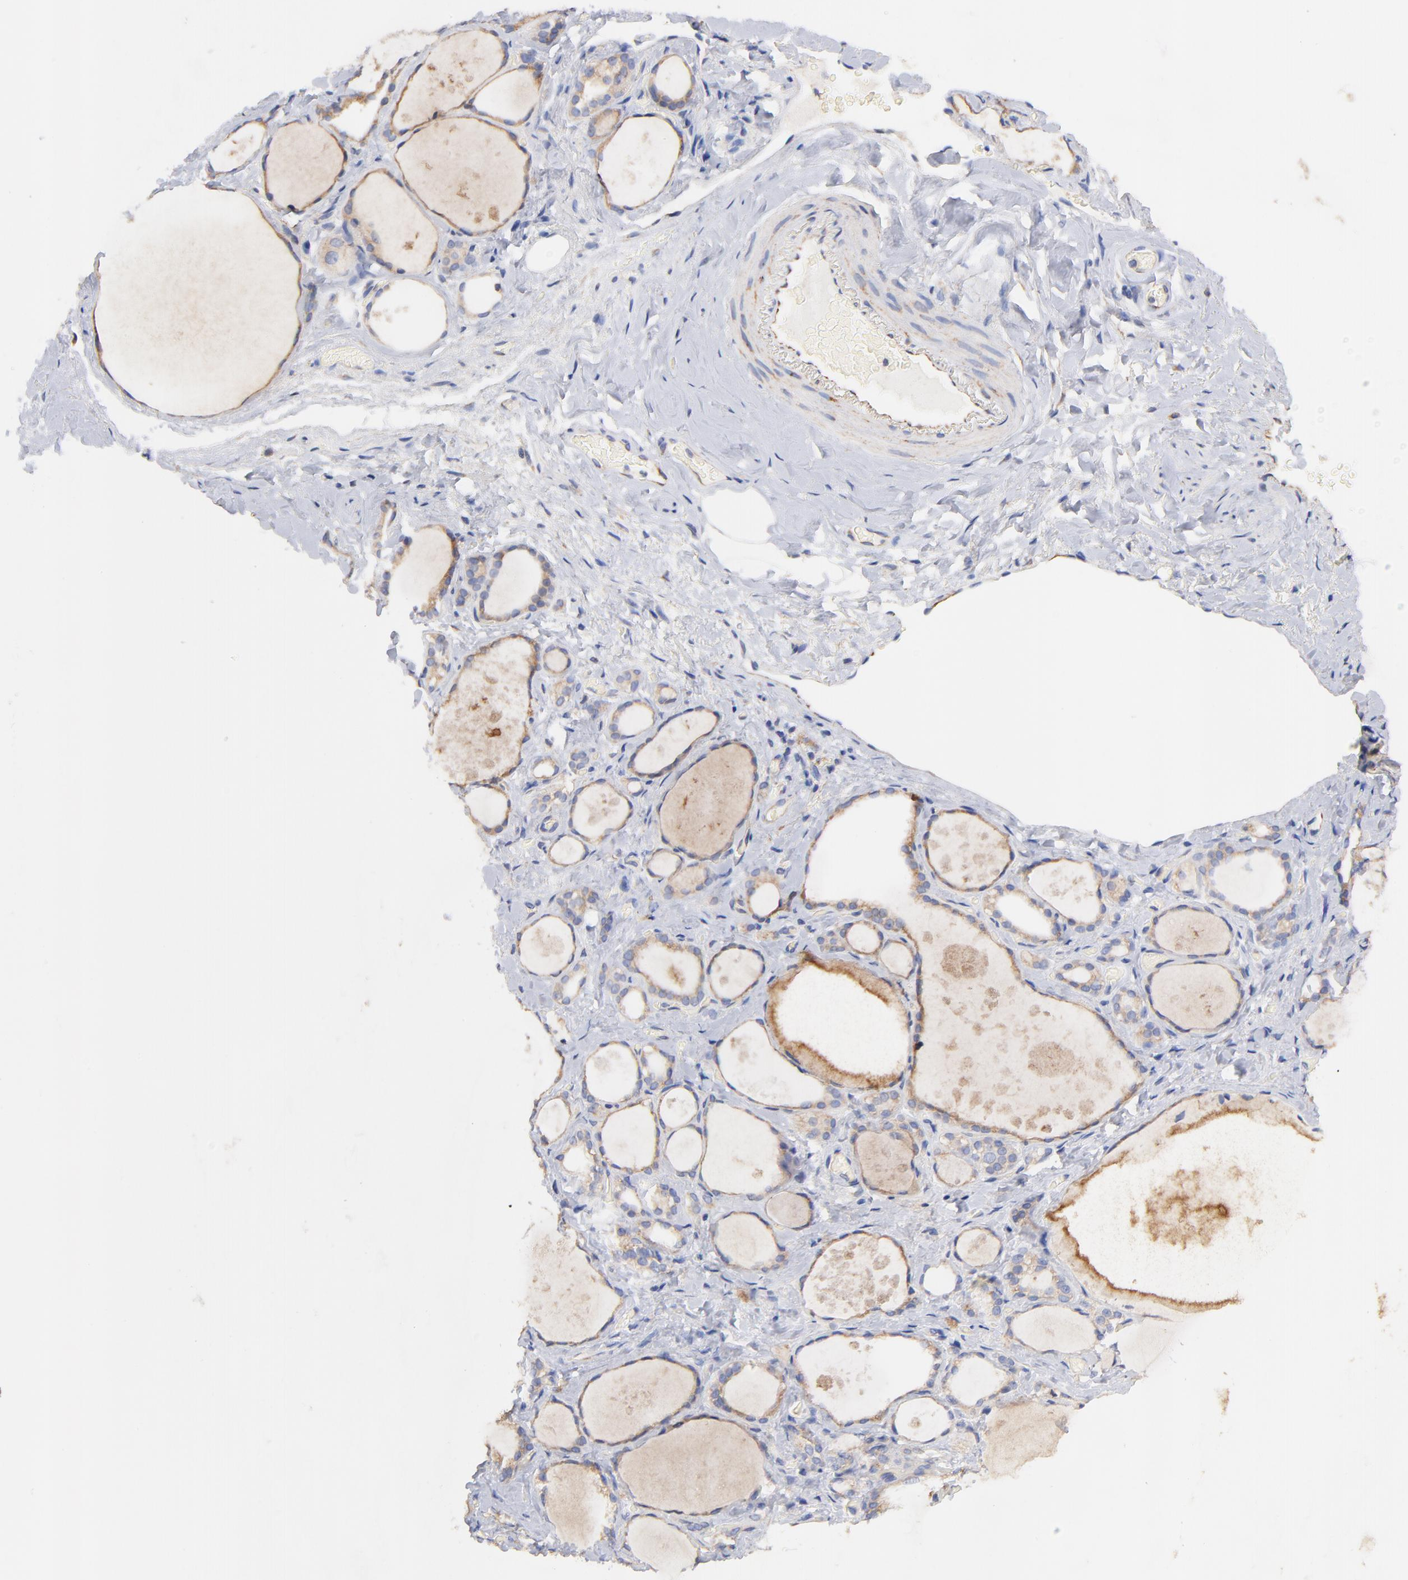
{"staining": {"intensity": "moderate", "quantity": ">75%", "location": "cytoplasmic/membranous"}, "tissue": "thyroid gland", "cell_type": "Glandular cells", "image_type": "normal", "snomed": [{"axis": "morphology", "description": "Normal tissue, NOS"}, {"axis": "topography", "description": "Thyroid gland"}], "caption": "High-power microscopy captured an immunohistochemistry micrograph of normal thyroid gland, revealing moderate cytoplasmic/membranous expression in about >75% of glandular cells.", "gene": "HS3ST1", "patient": {"sex": "female", "age": 75}}